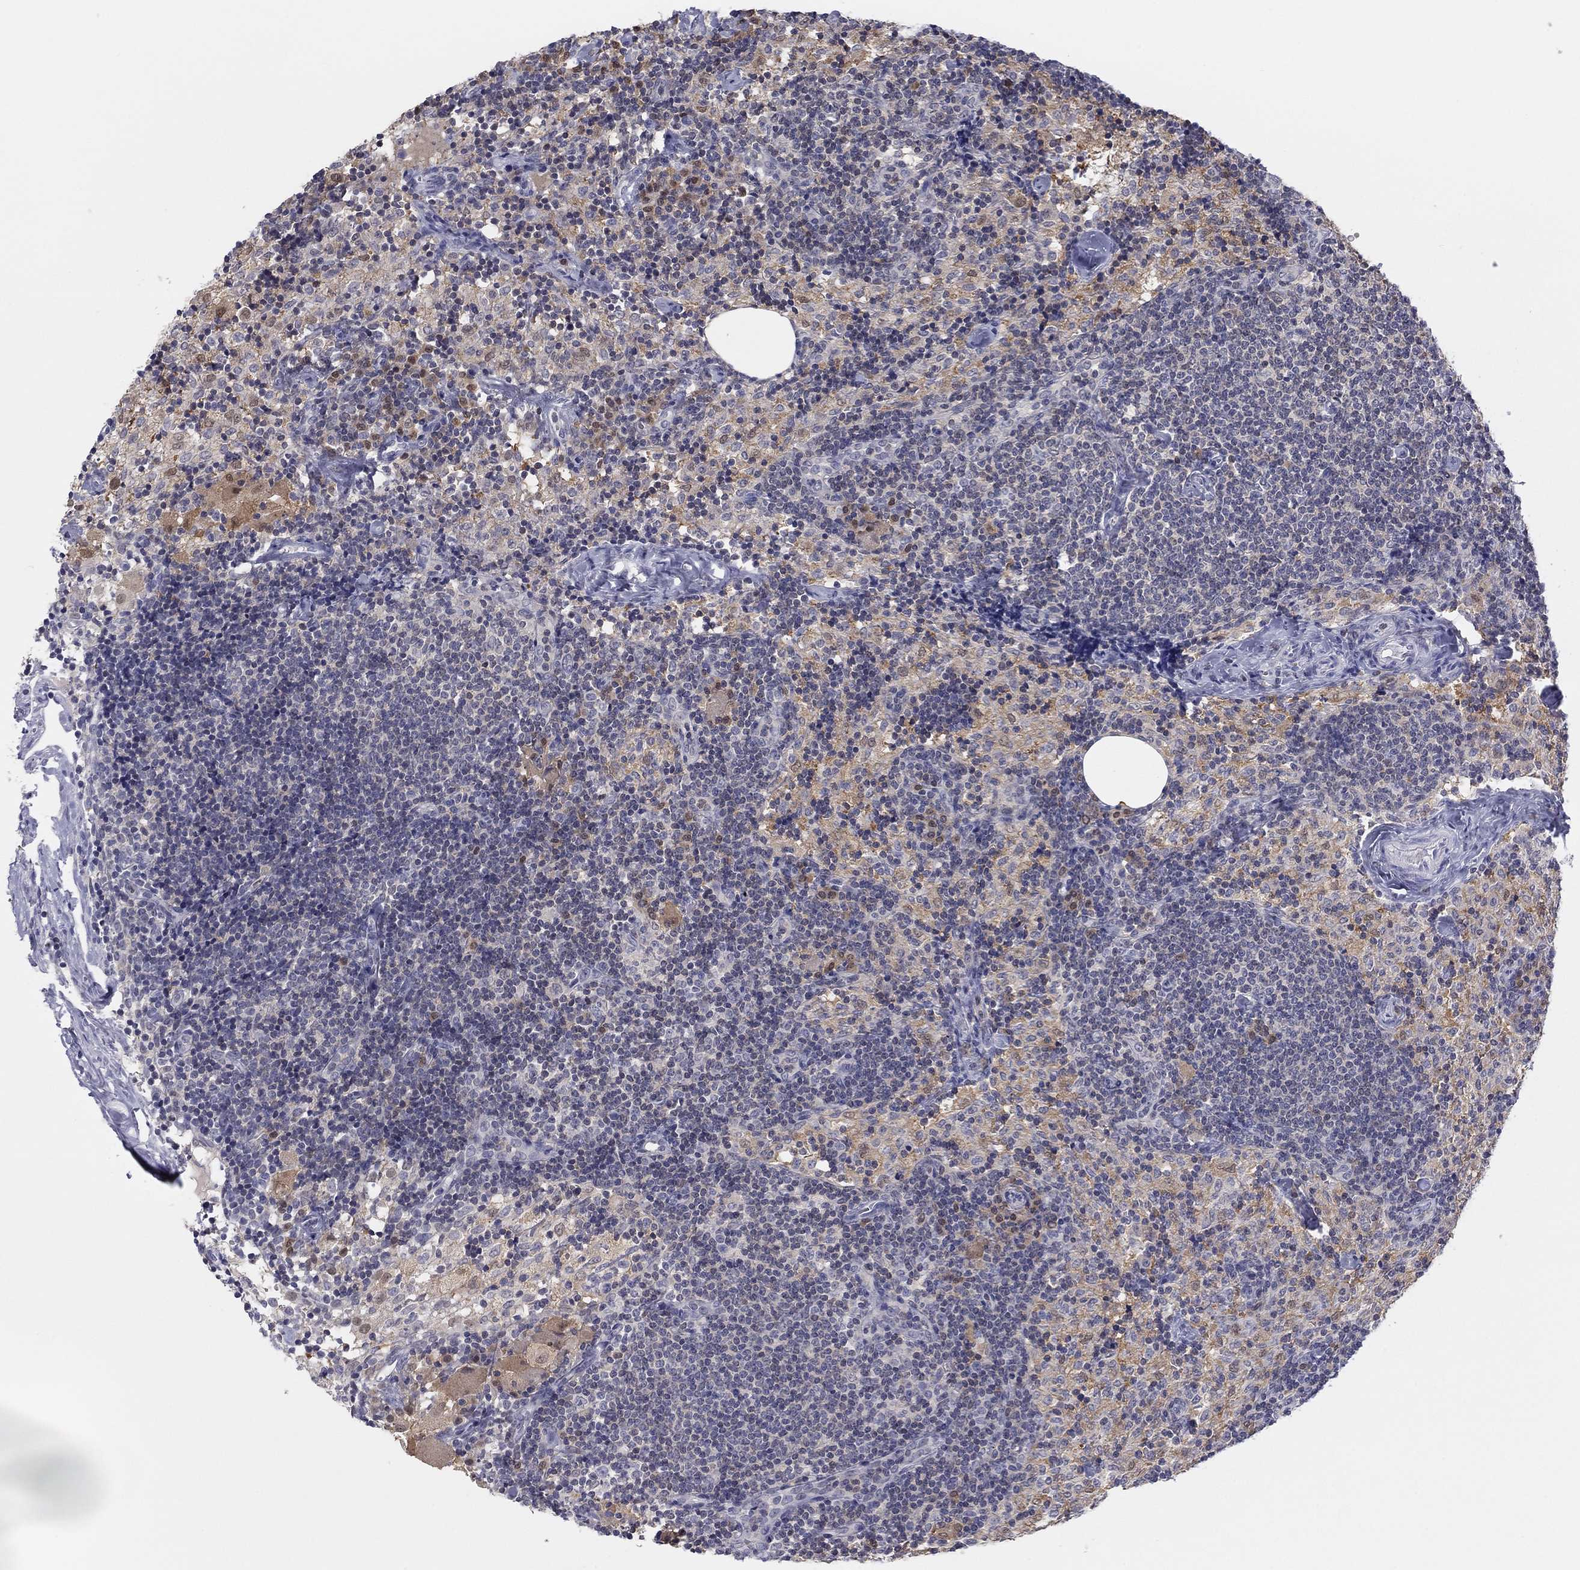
{"staining": {"intensity": "negative", "quantity": "none", "location": "none"}, "tissue": "lymph node", "cell_type": "Germinal center cells", "image_type": "normal", "snomed": [{"axis": "morphology", "description": "Normal tissue, NOS"}, {"axis": "topography", "description": "Lymph node"}], "caption": "IHC photomicrograph of benign lymph node: lymph node stained with DAB reveals no significant protein positivity in germinal center cells. (Brightfield microscopy of DAB immunohistochemistry at high magnification).", "gene": "PDXK", "patient": {"sex": "female", "age": 52}}